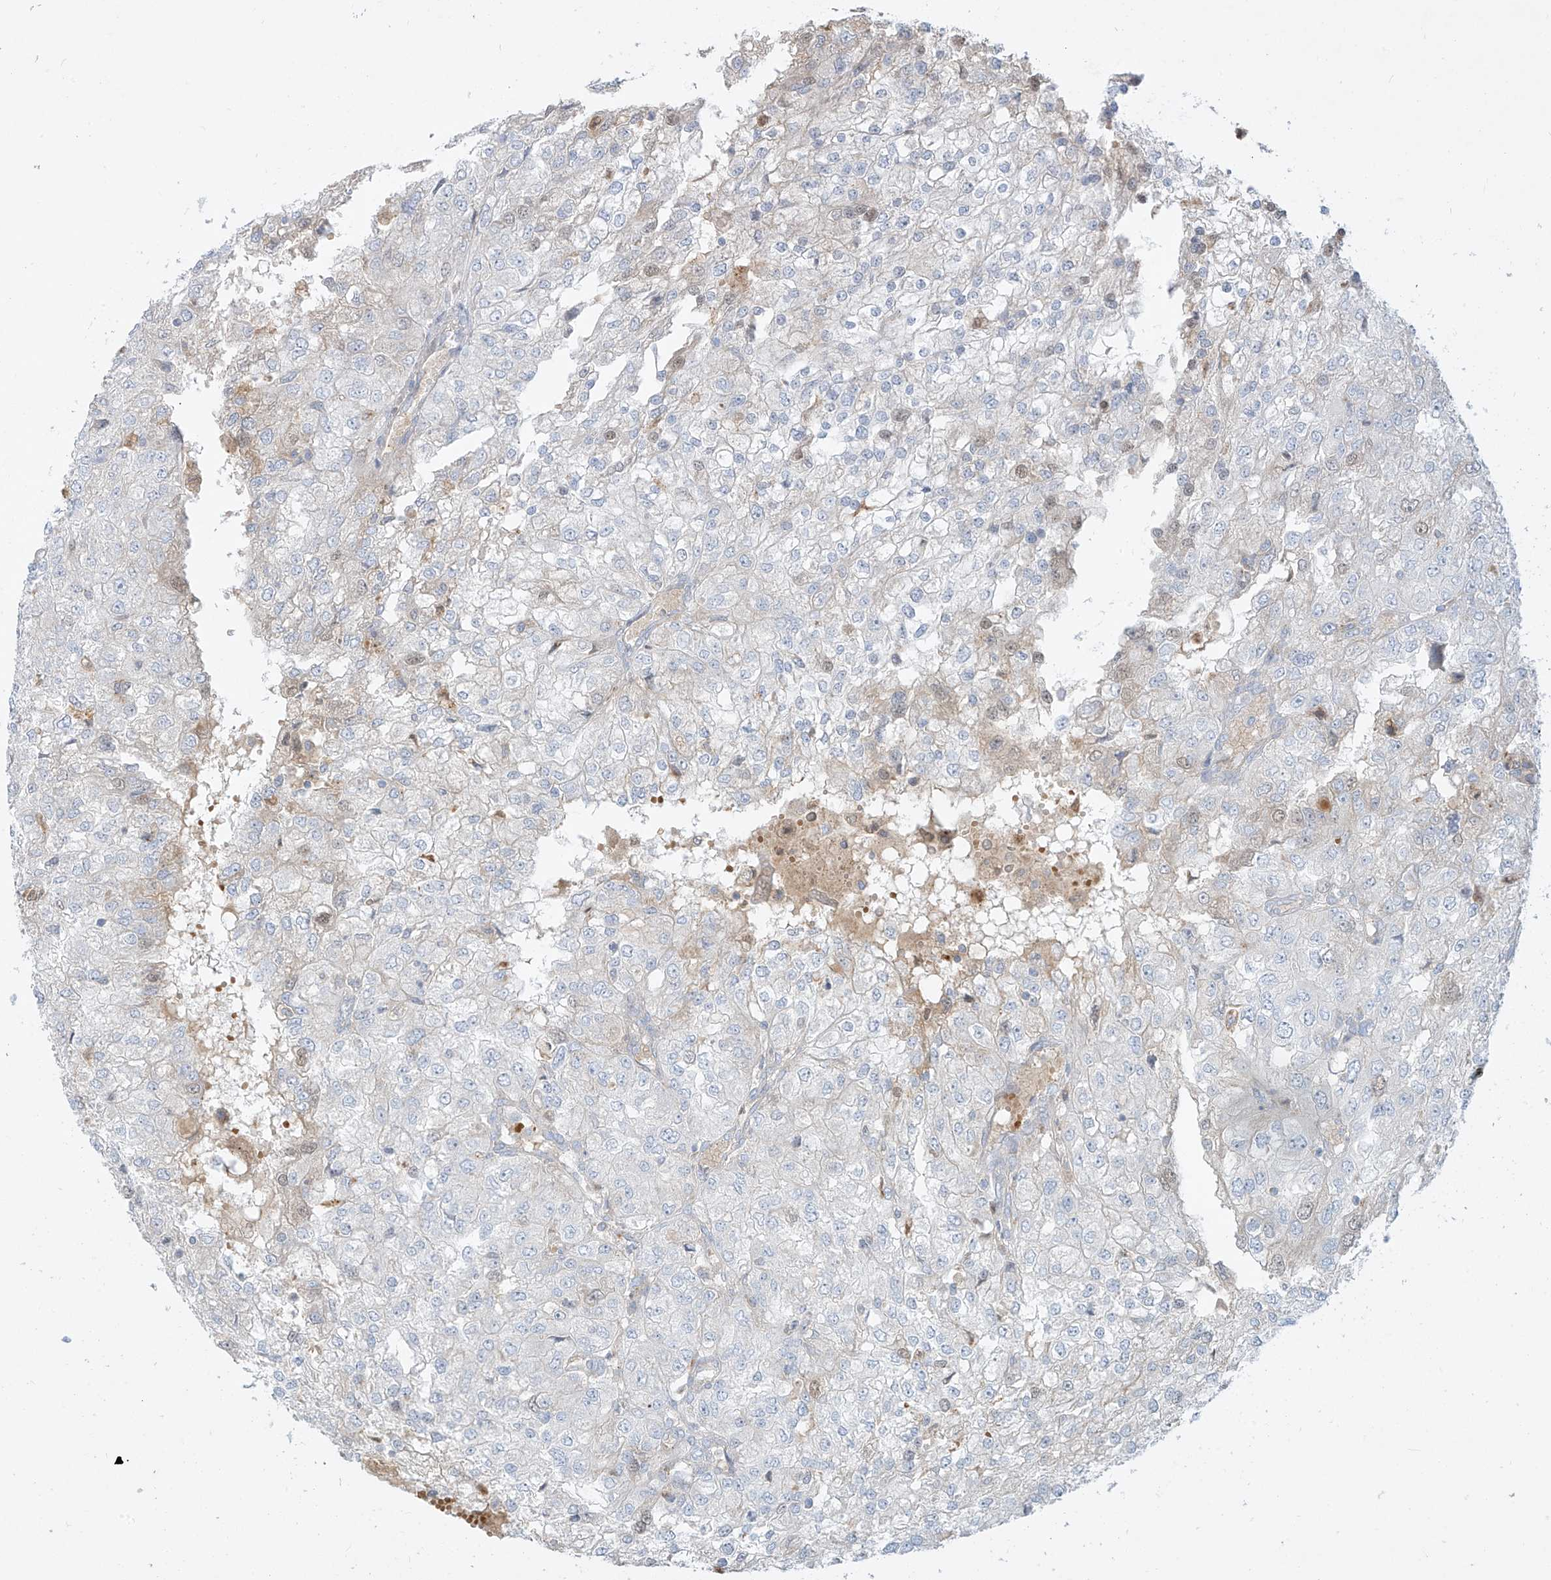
{"staining": {"intensity": "negative", "quantity": "none", "location": "none"}, "tissue": "renal cancer", "cell_type": "Tumor cells", "image_type": "cancer", "snomed": [{"axis": "morphology", "description": "Adenocarcinoma, NOS"}, {"axis": "topography", "description": "Kidney"}], "caption": "Histopathology image shows no significant protein staining in tumor cells of renal cancer (adenocarcinoma).", "gene": "DGKQ", "patient": {"sex": "female", "age": 54}}